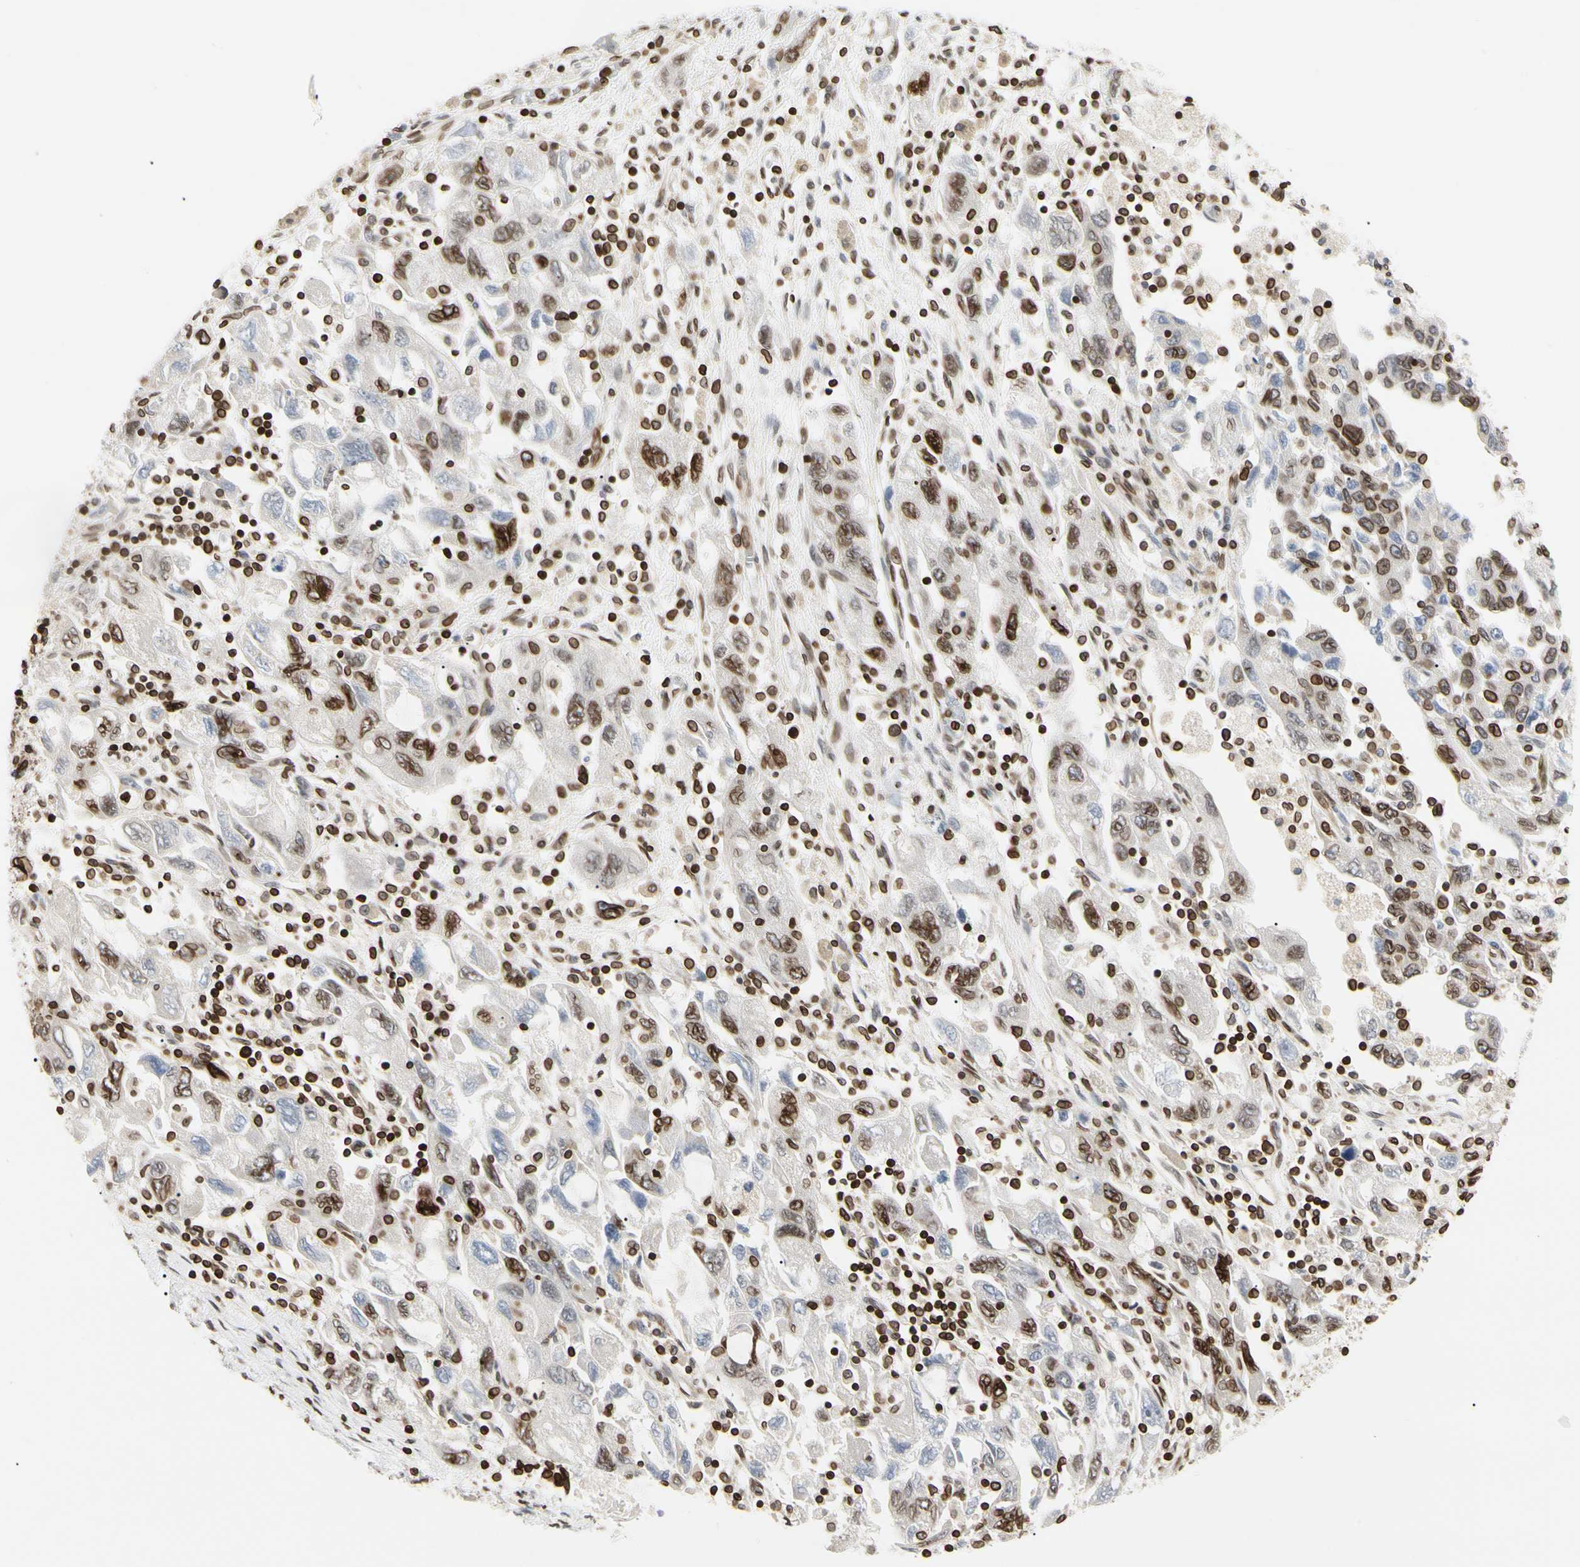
{"staining": {"intensity": "moderate", "quantity": "<25%", "location": "nuclear"}, "tissue": "ovarian cancer", "cell_type": "Tumor cells", "image_type": "cancer", "snomed": [{"axis": "morphology", "description": "Carcinoma, NOS"}, {"axis": "morphology", "description": "Cystadenocarcinoma, serous, NOS"}, {"axis": "topography", "description": "Ovary"}], "caption": "Protein analysis of ovarian carcinoma tissue displays moderate nuclear staining in approximately <25% of tumor cells.", "gene": "TMPO", "patient": {"sex": "female", "age": 69}}